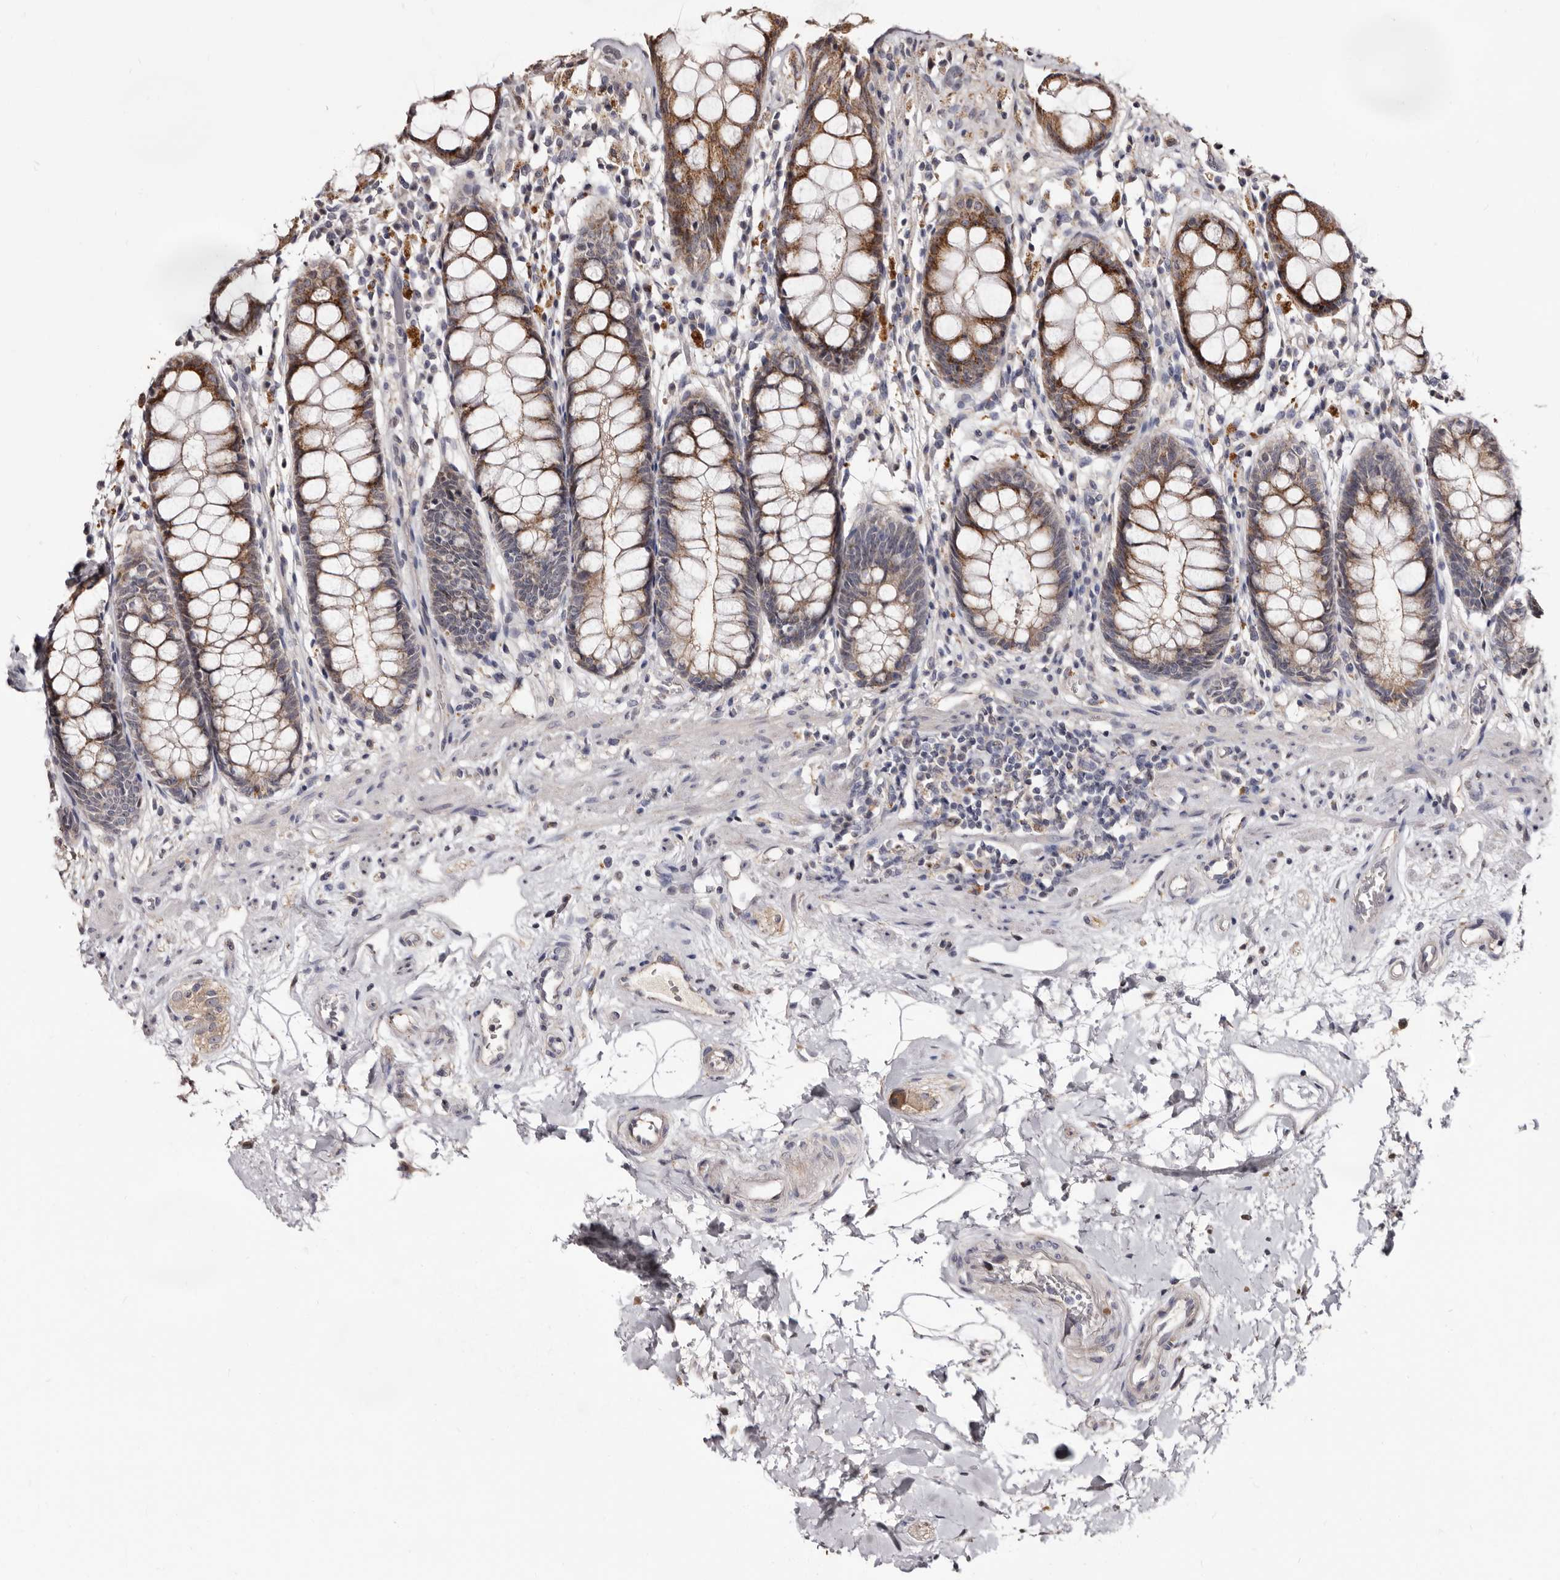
{"staining": {"intensity": "strong", "quantity": "25%-75%", "location": "cytoplasmic/membranous"}, "tissue": "rectum", "cell_type": "Glandular cells", "image_type": "normal", "snomed": [{"axis": "morphology", "description": "Normal tissue, NOS"}, {"axis": "topography", "description": "Rectum"}], "caption": "Immunohistochemistry staining of normal rectum, which reveals high levels of strong cytoplasmic/membranous expression in approximately 25%-75% of glandular cells indicating strong cytoplasmic/membranous protein positivity. The staining was performed using DAB (brown) for protein detection and nuclei were counterstained in hematoxylin (blue).", "gene": "PTAFR", "patient": {"sex": "male", "age": 64}}